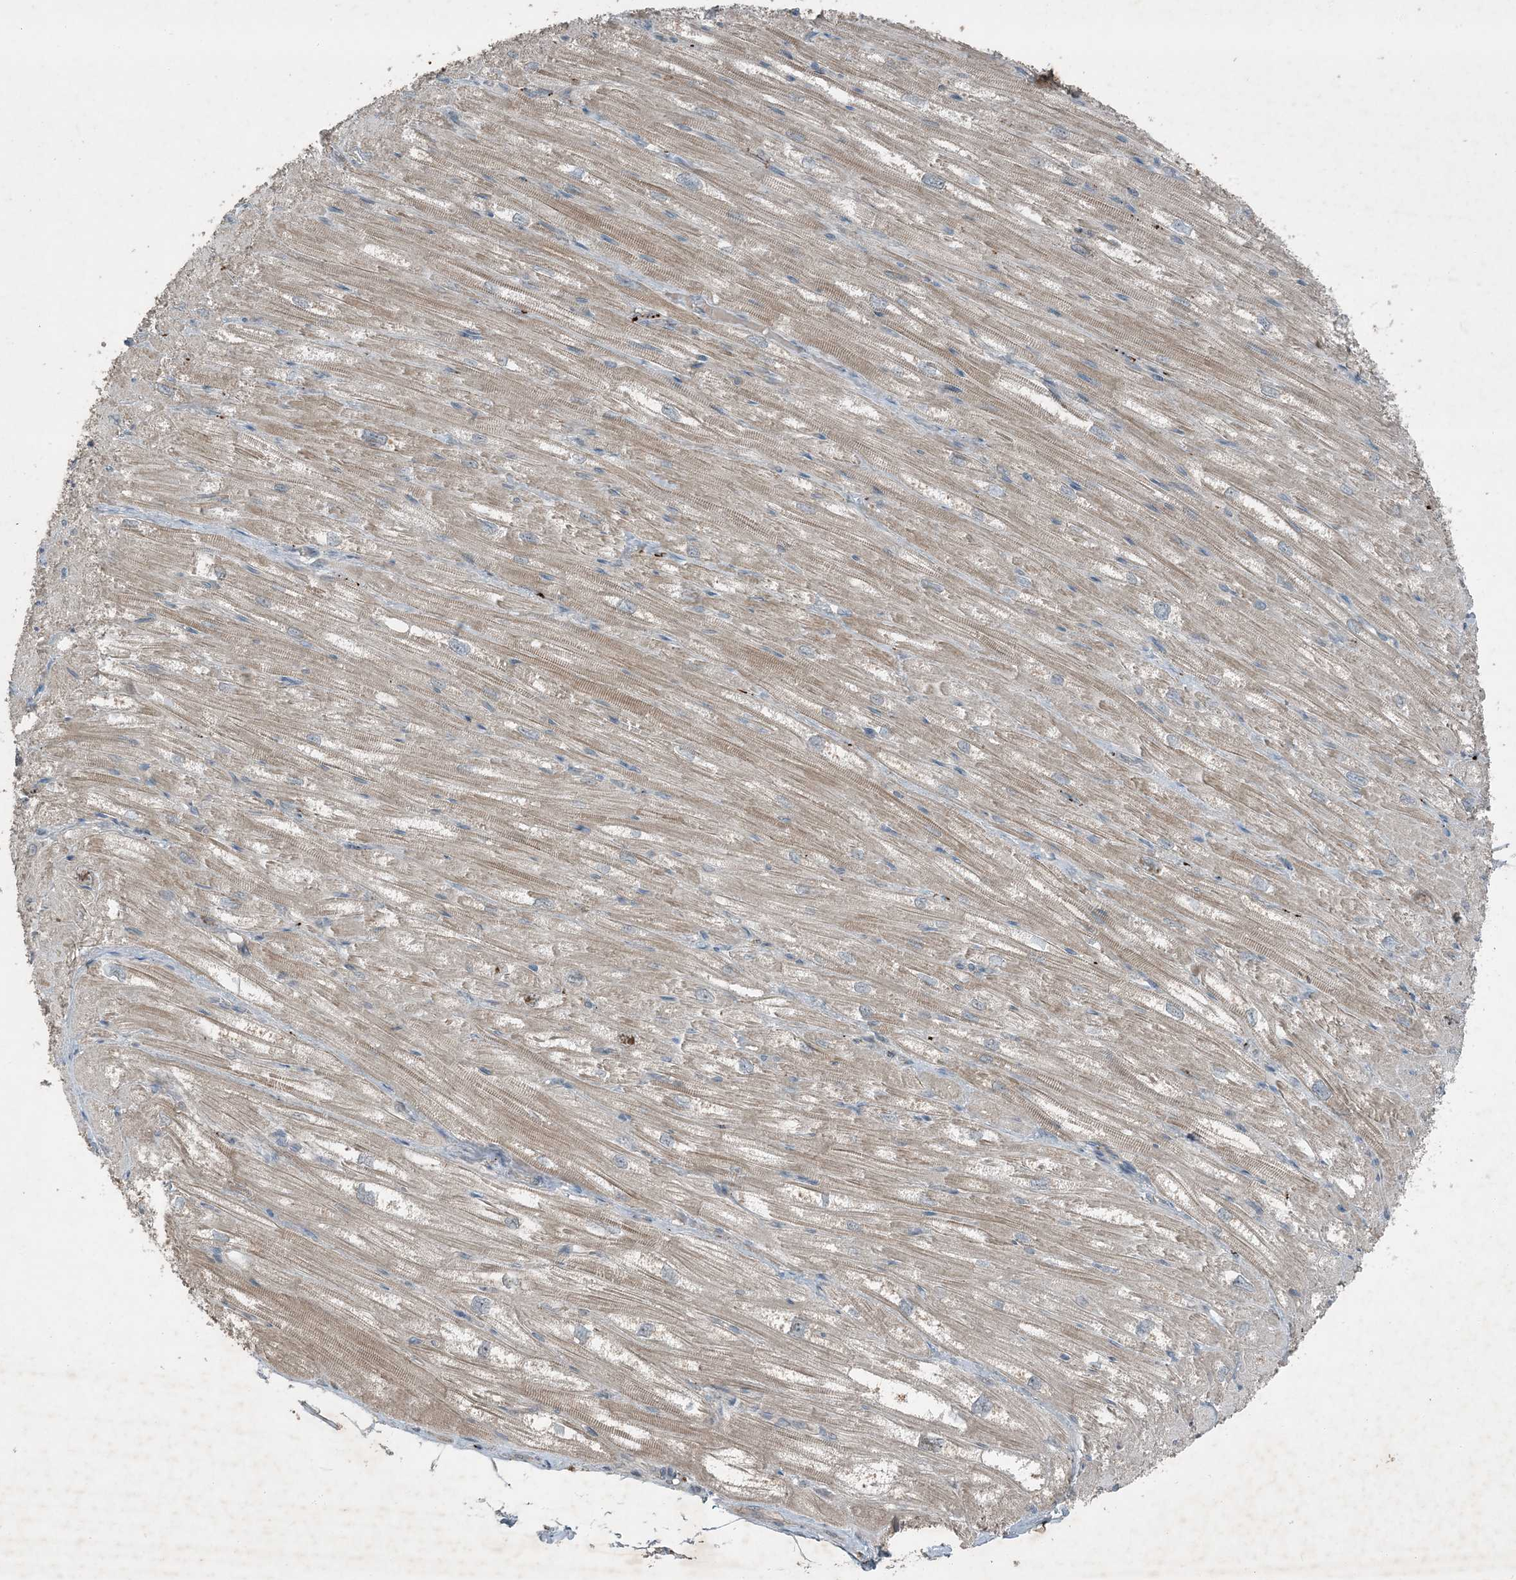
{"staining": {"intensity": "moderate", "quantity": "25%-75%", "location": "cytoplasmic/membranous"}, "tissue": "heart muscle", "cell_type": "Cardiomyocytes", "image_type": "normal", "snomed": [{"axis": "morphology", "description": "Normal tissue, NOS"}, {"axis": "topography", "description": "Heart"}], "caption": "A high-resolution image shows immunohistochemistry (IHC) staining of unremarkable heart muscle, which displays moderate cytoplasmic/membranous expression in approximately 25%-75% of cardiomyocytes. (DAB (3,3'-diaminobenzidine) IHC, brown staining for protein, blue staining for nuclei).", "gene": "MDN1", "patient": {"sex": "male", "age": 50}}